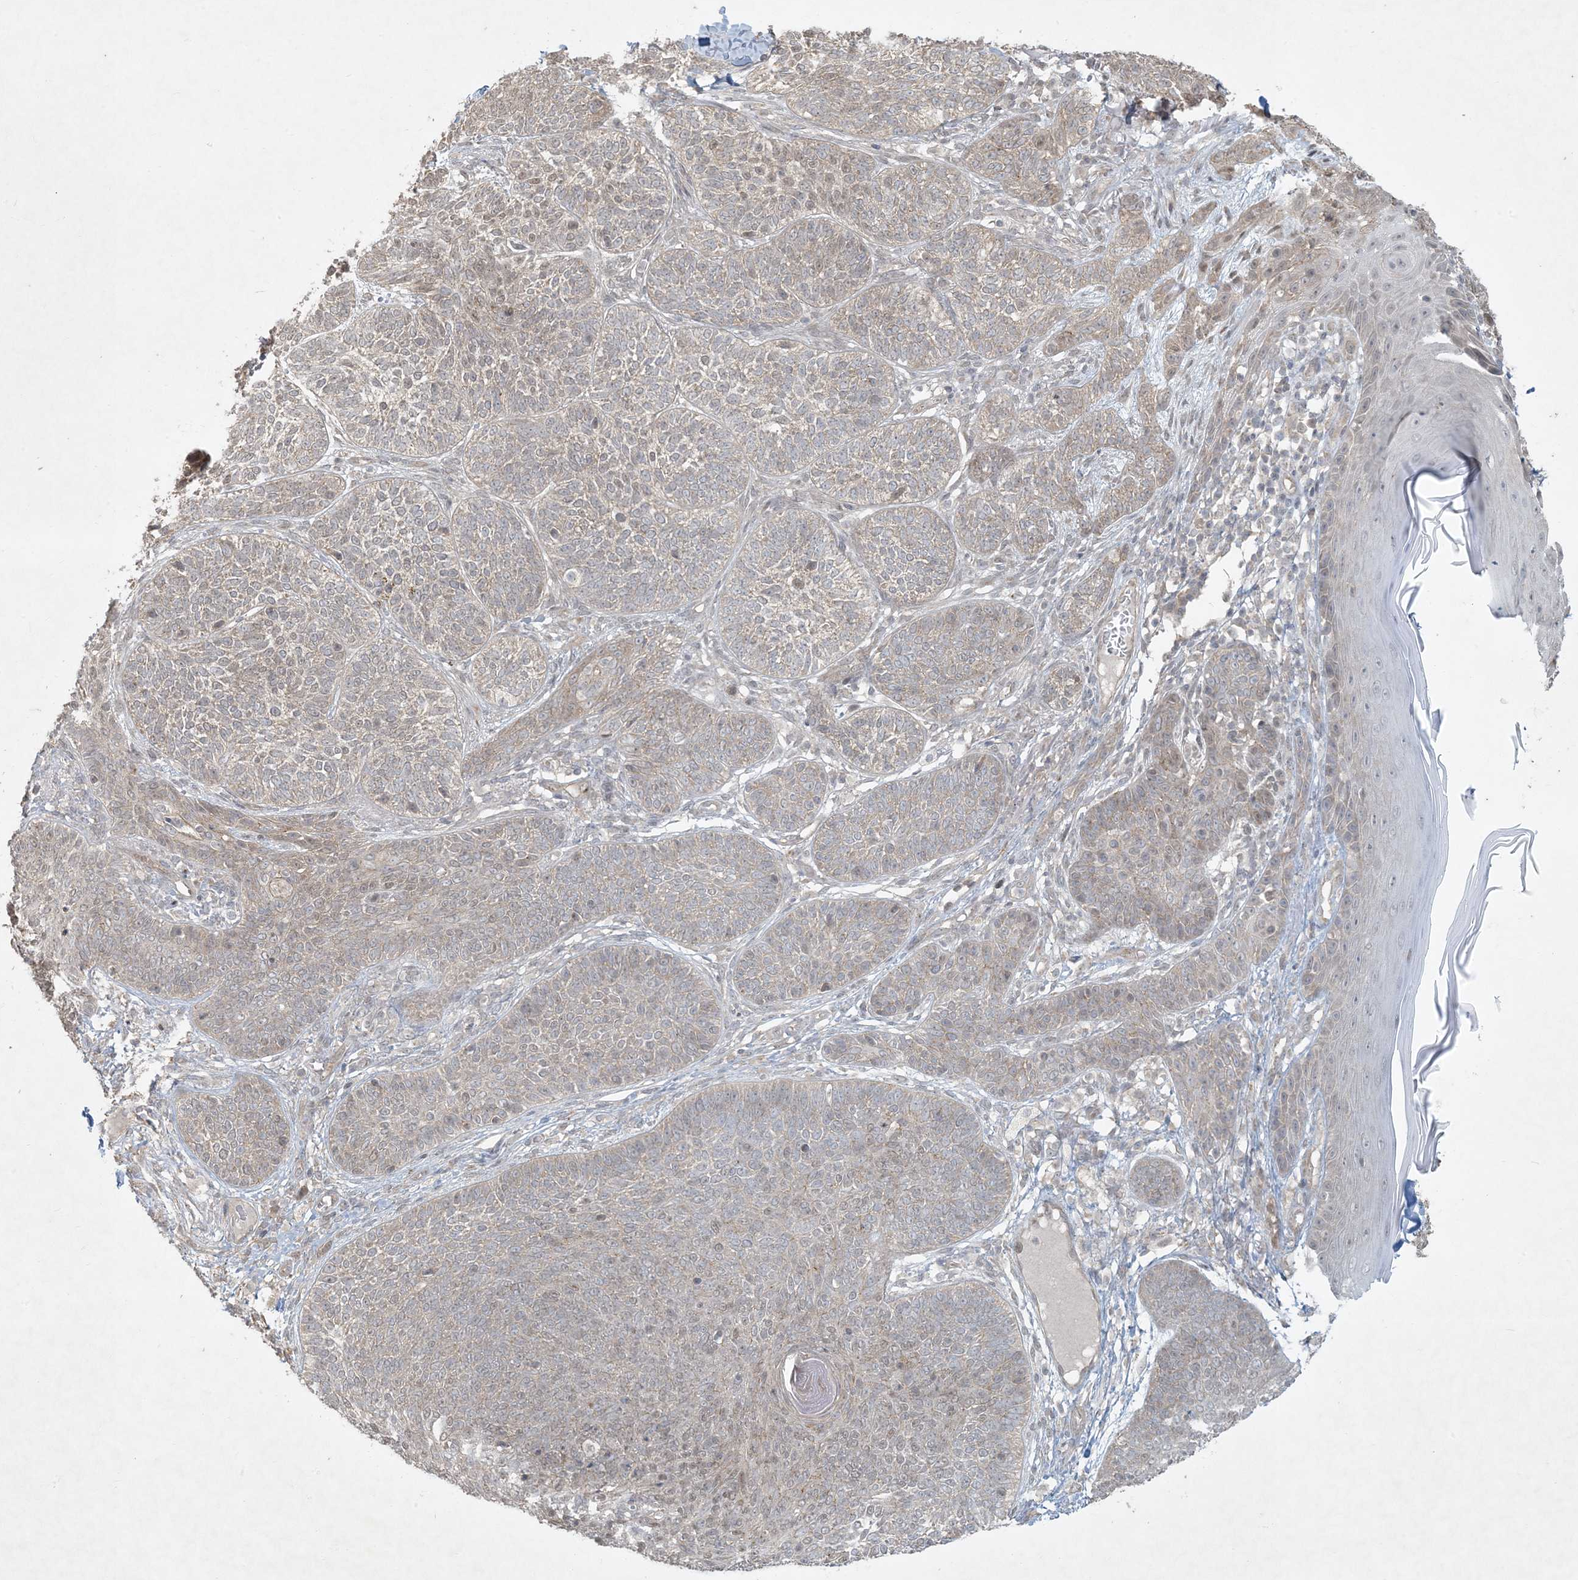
{"staining": {"intensity": "weak", "quantity": "25%-75%", "location": "cytoplasmic/membranous"}, "tissue": "skin cancer", "cell_type": "Tumor cells", "image_type": "cancer", "snomed": [{"axis": "morphology", "description": "Basal cell carcinoma"}, {"axis": "topography", "description": "Skin"}], "caption": "Weak cytoplasmic/membranous positivity for a protein is identified in about 25%-75% of tumor cells of skin cancer using immunohistochemistry.", "gene": "BCORL1", "patient": {"sex": "male", "age": 85}}